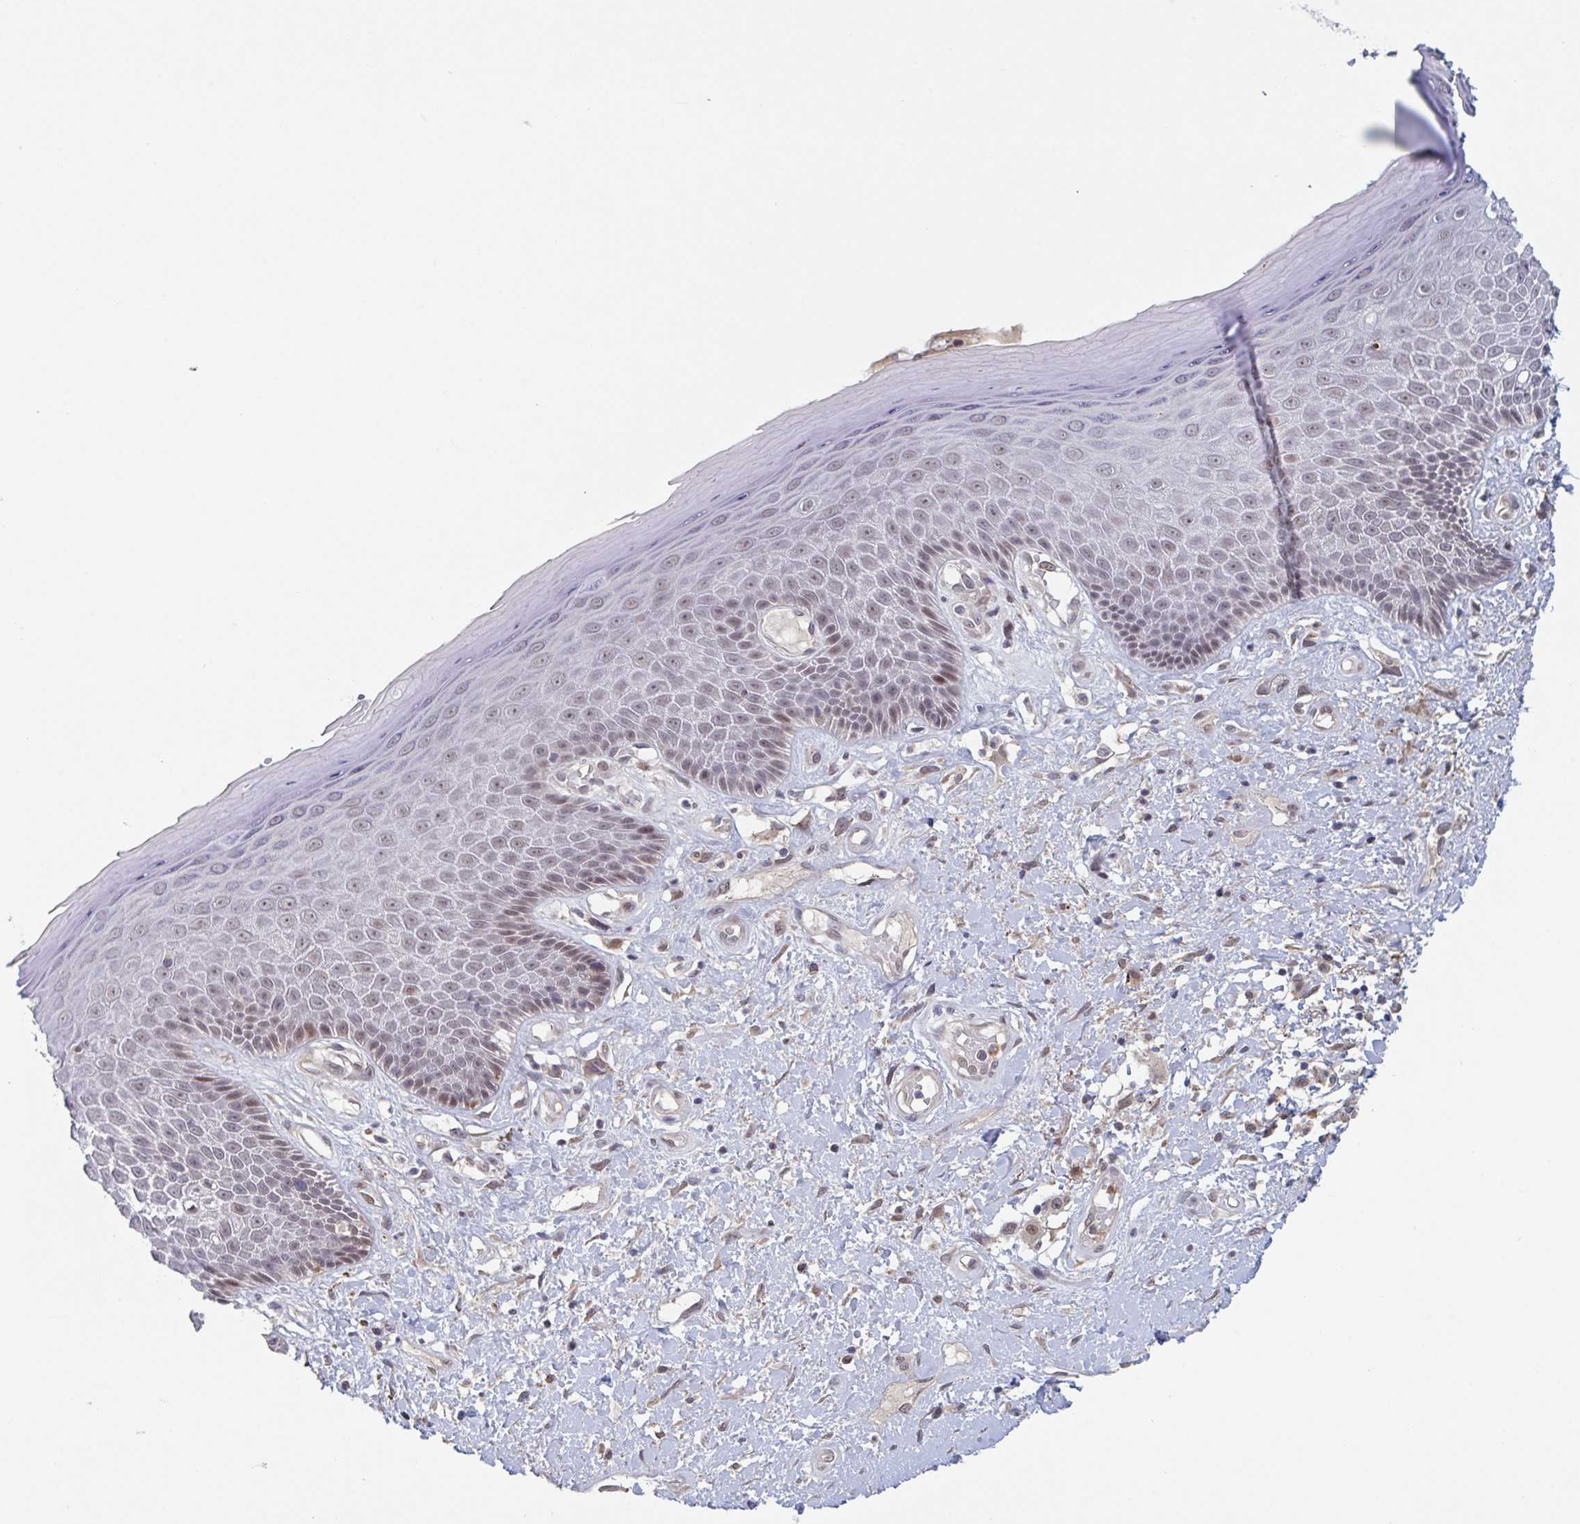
{"staining": {"intensity": "strong", "quantity": "25%-75%", "location": "nuclear"}, "tissue": "skin", "cell_type": "Epidermal cells", "image_type": "normal", "snomed": [{"axis": "morphology", "description": "Normal tissue, NOS"}, {"axis": "topography", "description": "Anal"}, {"axis": "topography", "description": "Peripheral nerve tissue"}], "caption": "A histopathology image of skin stained for a protein exhibits strong nuclear brown staining in epidermal cells. (IHC, brightfield microscopy, high magnification).", "gene": "RNF212", "patient": {"sex": "male", "age": 78}}